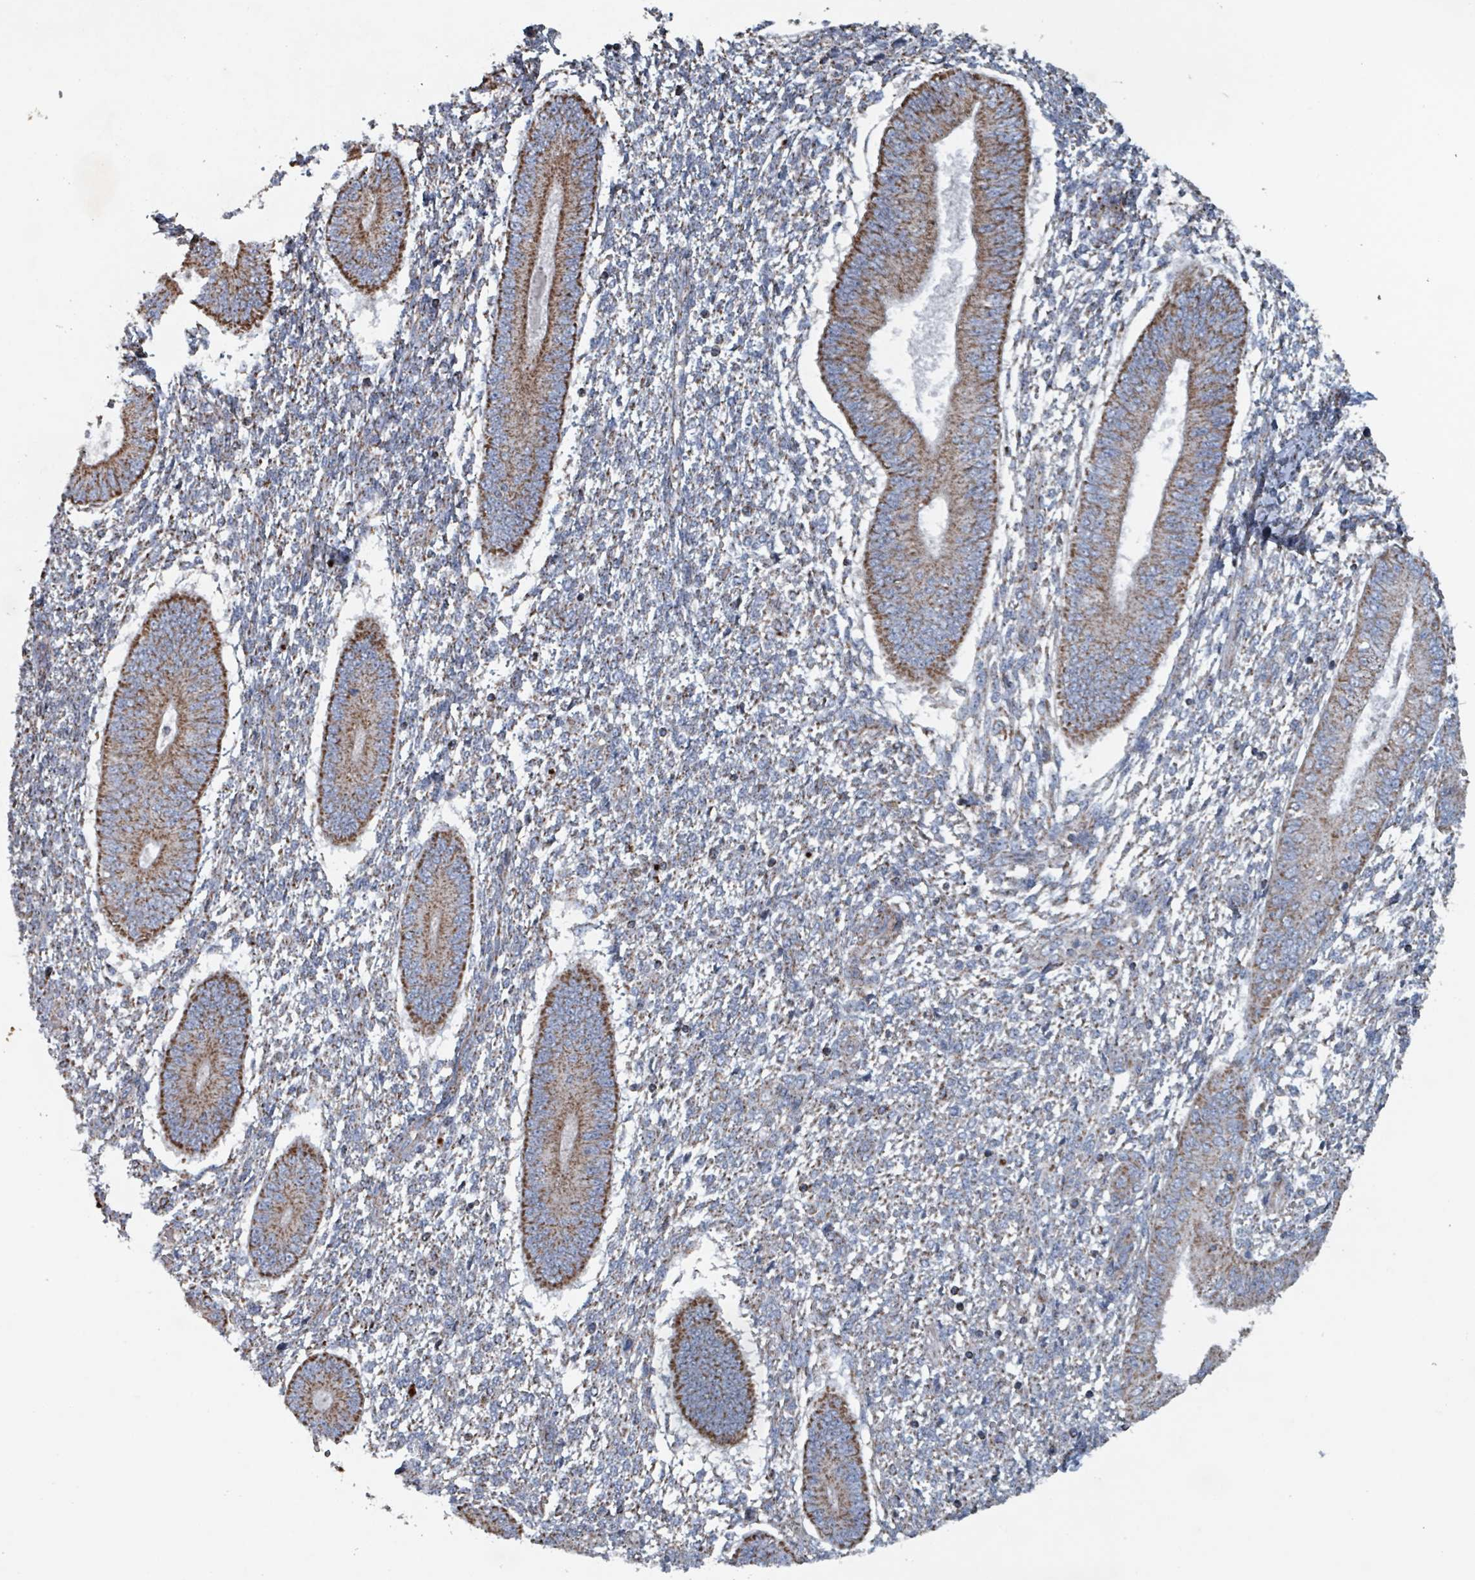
{"staining": {"intensity": "weak", "quantity": "25%-75%", "location": "cytoplasmic/membranous"}, "tissue": "endometrium", "cell_type": "Cells in endometrial stroma", "image_type": "normal", "snomed": [{"axis": "morphology", "description": "Normal tissue, NOS"}, {"axis": "topography", "description": "Endometrium"}], "caption": "Endometrium was stained to show a protein in brown. There is low levels of weak cytoplasmic/membranous positivity in about 25%-75% of cells in endometrial stroma. Nuclei are stained in blue.", "gene": "ABHD18", "patient": {"sex": "female", "age": 49}}